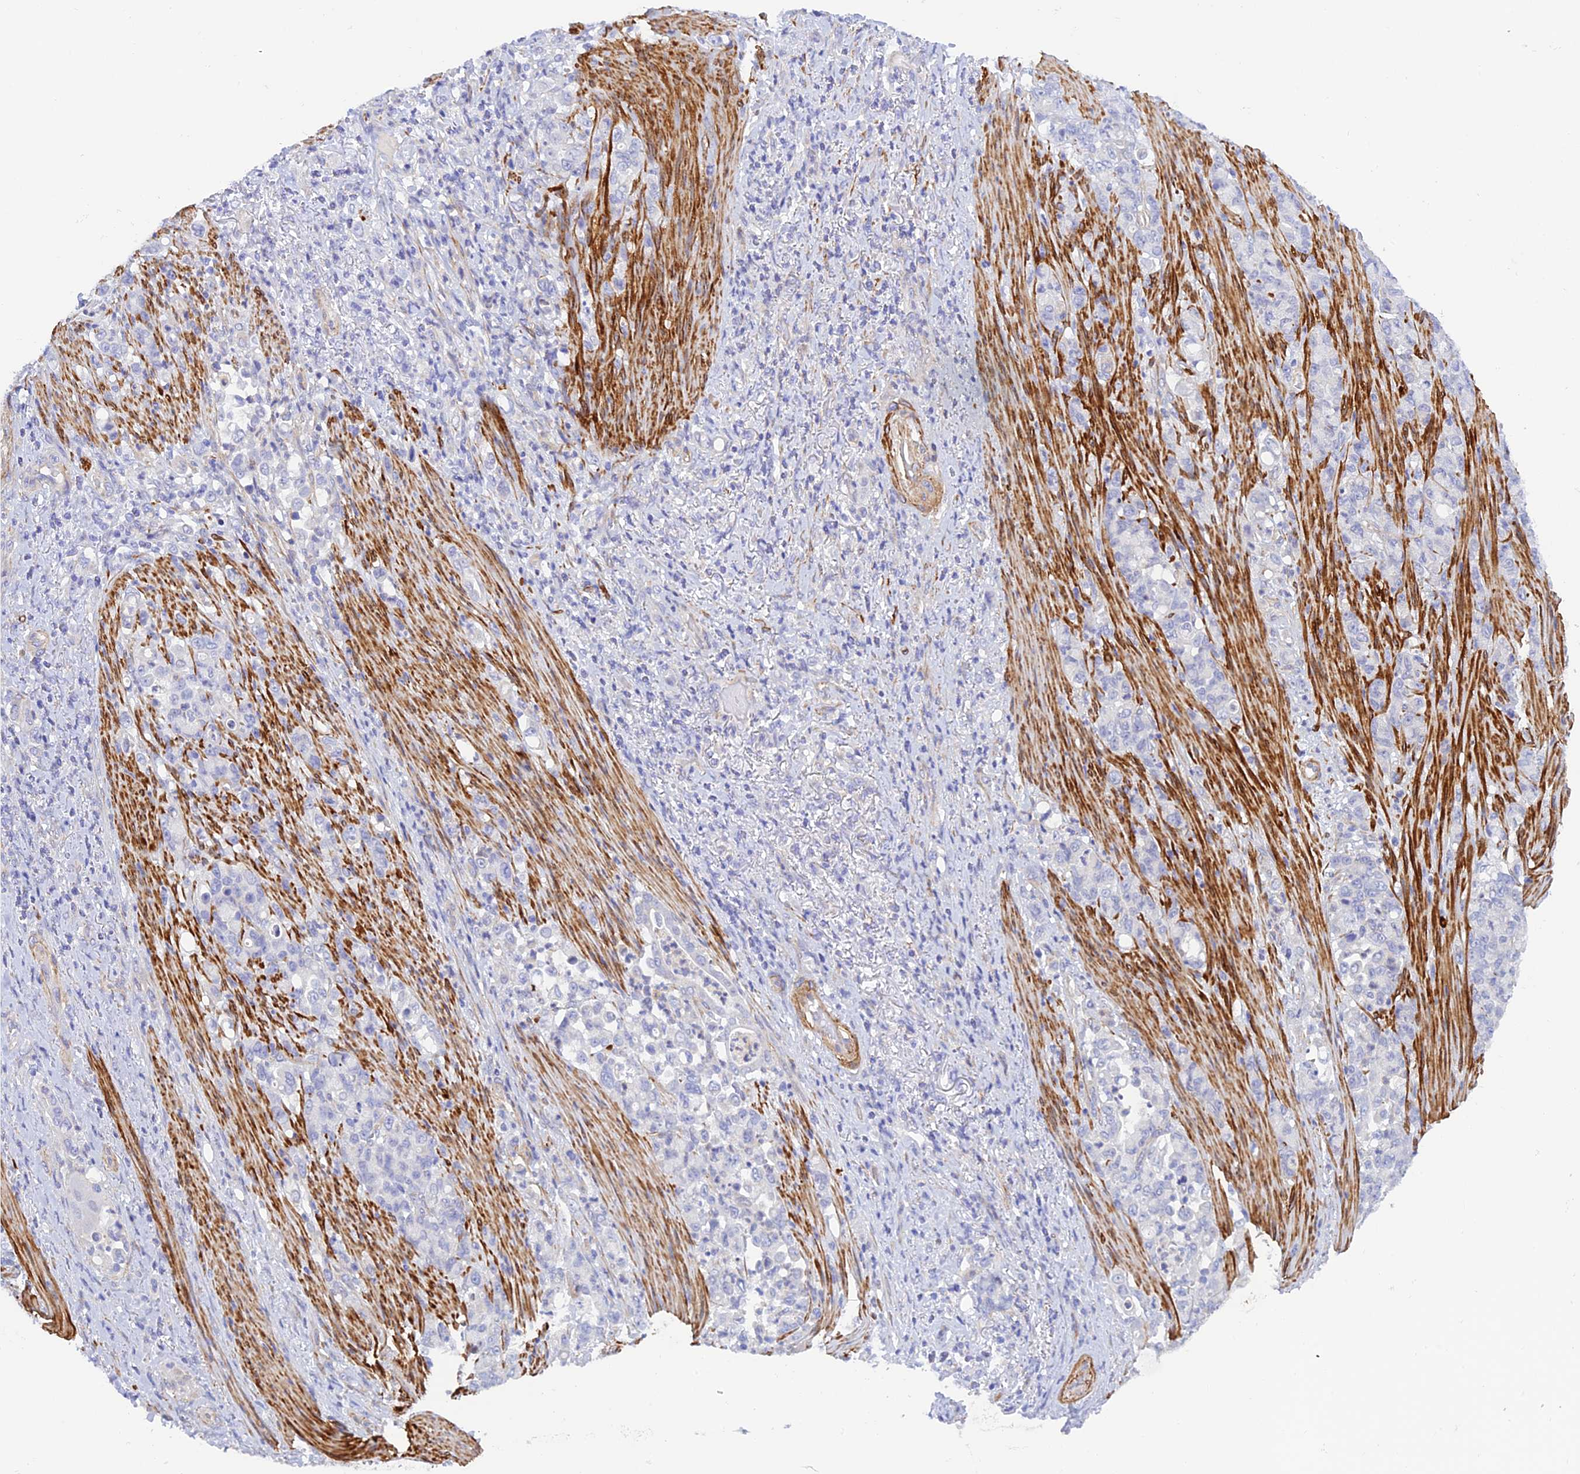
{"staining": {"intensity": "negative", "quantity": "none", "location": "none"}, "tissue": "stomach cancer", "cell_type": "Tumor cells", "image_type": "cancer", "snomed": [{"axis": "morphology", "description": "Normal tissue, NOS"}, {"axis": "morphology", "description": "Adenocarcinoma, NOS"}, {"axis": "topography", "description": "Stomach"}], "caption": "A high-resolution image shows immunohistochemistry staining of stomach cancer, which exhibits no significant staining in tumor cells.", "gene": "ZDHHC16", "patient": {"sex": "female", "age": 79}}